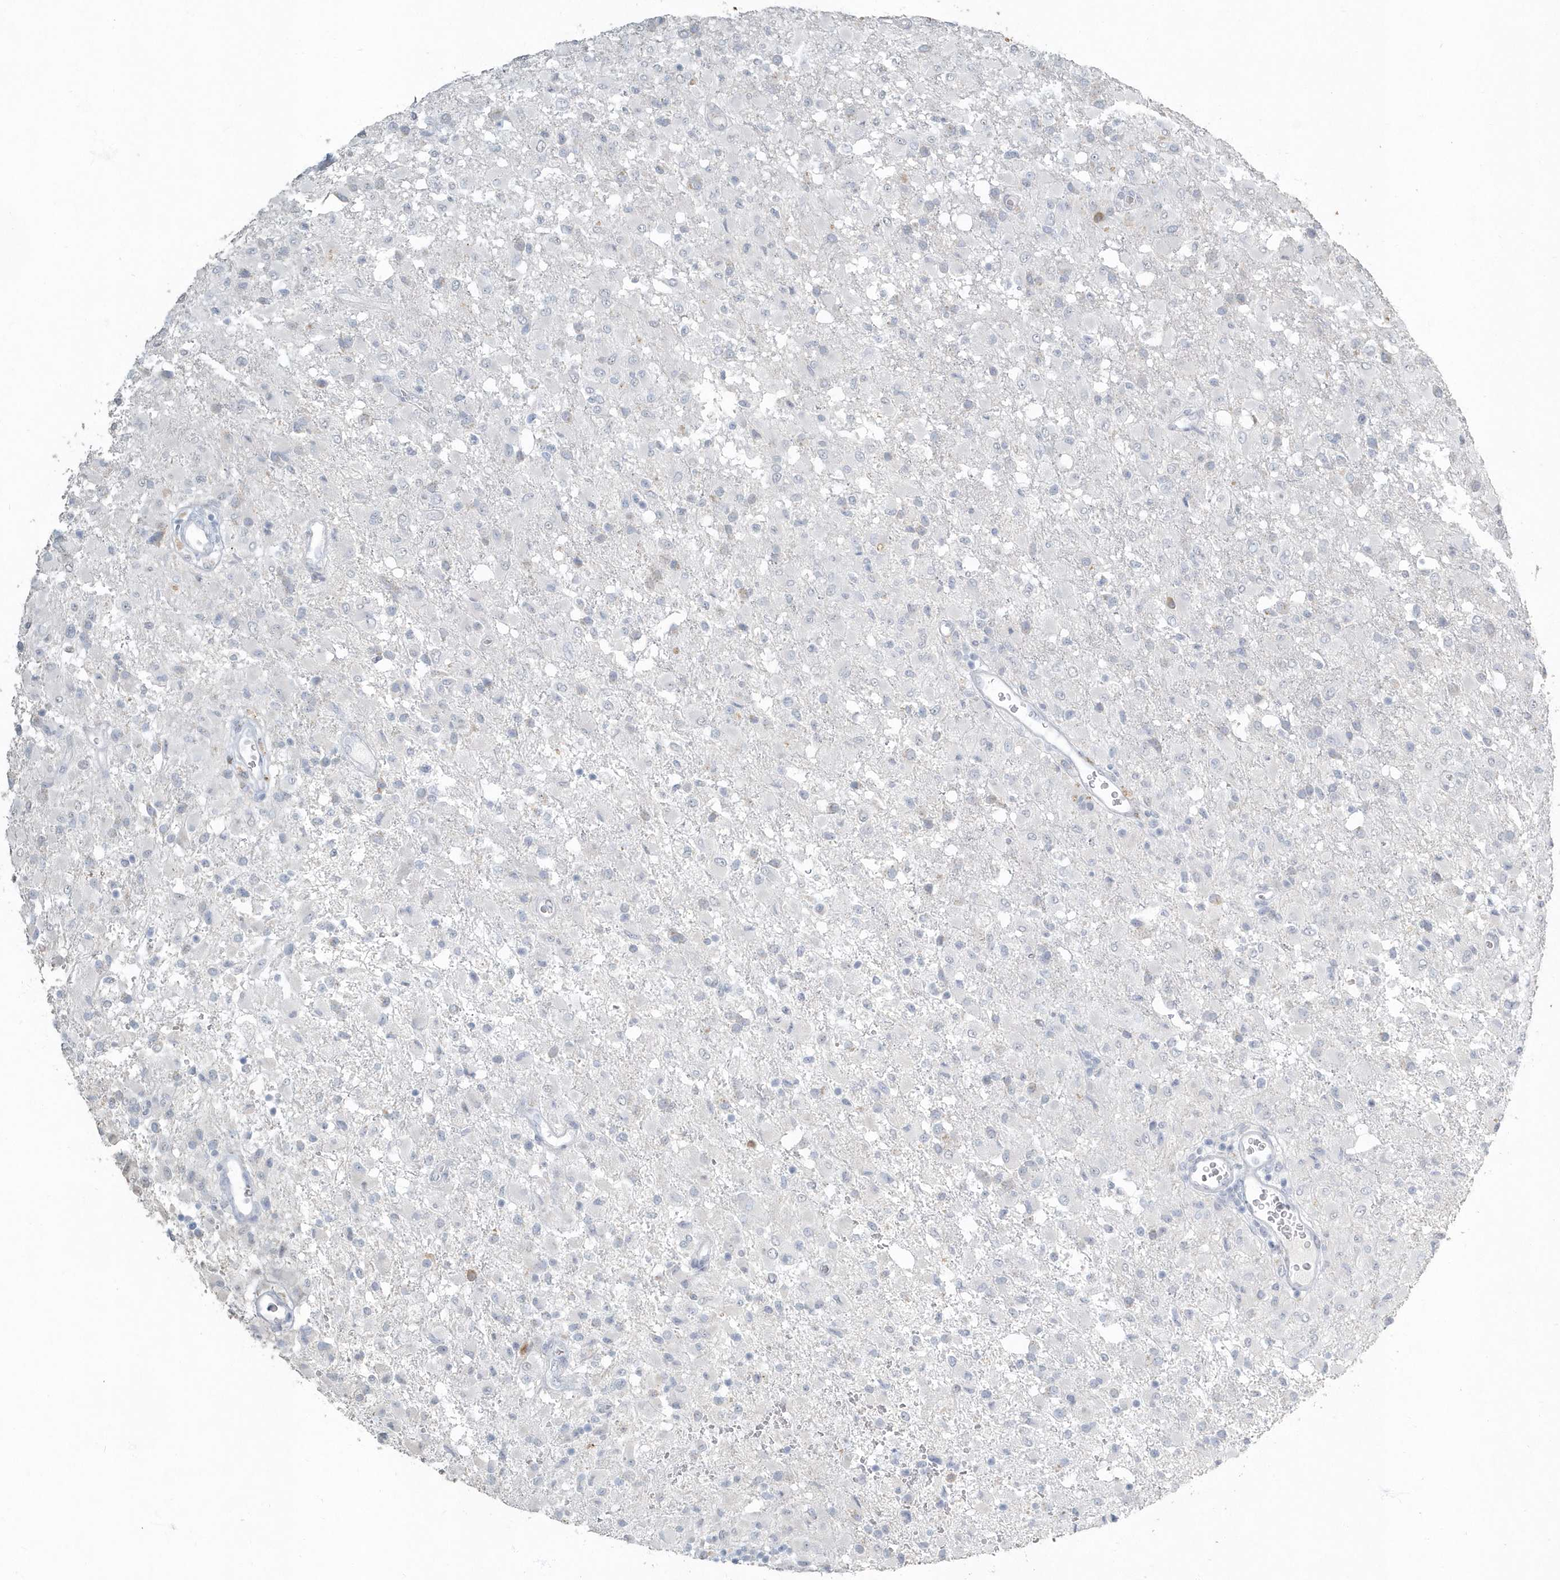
{"staining": {"intensity": "negative", "quantity": "none", "location": "none"}, "tissue": "glioma", "cell_type": "Tumor cells", "image_type": "cancer", "snomed": [{"axis": "morphology", "description": "Glioma, malignant, High grade"}, {"axis": "topography", "description": "Brain"}], "caption": "Tumor cells are negative for brown protein staining in malignant glioma (high-grade).", "gene": "MYOT", "patient": {"sex": "female", "age": 57}}